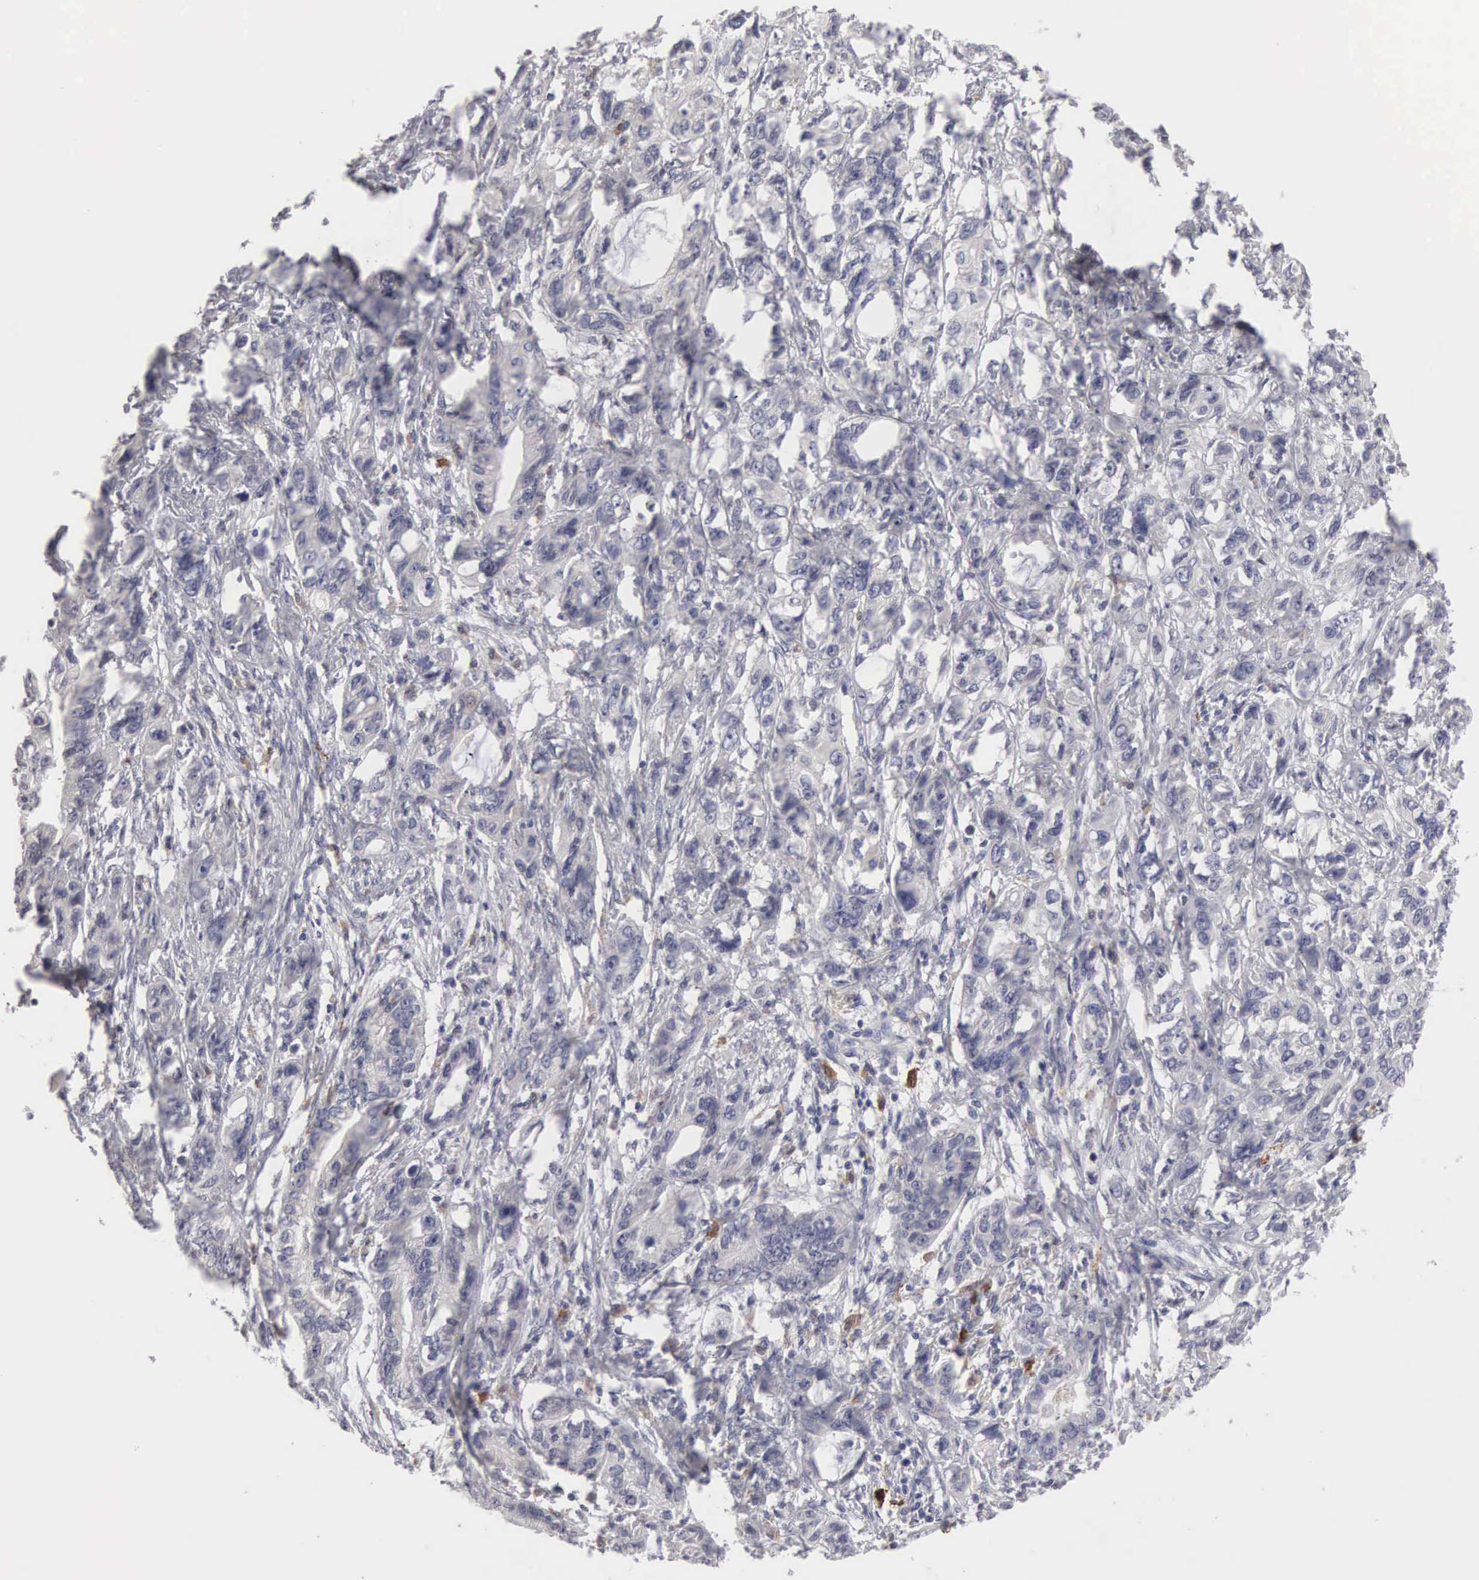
{"staining": {"intensity": "negative", "quantity": "none", "location": "none"}, "tissue": "stomach cancer", "cell_type": "Tumor cells", "image_type": "cancer", "snomed": [{"axis": "morphology", "description": "Adenocarcinoma, NOS"}, {"axis": "topography", "description": "Stomach, upper"}], "caption": "Immunohistochemistry histopathology image of neoplastic tissue: adenocarcinoma (stomach) stained with DAB (3,3'-diaminobenzidine) reveals no significant protein expression in tumor cells.", "gene": "HMOX1", "patient": {"sex": "male", "age": 47}}